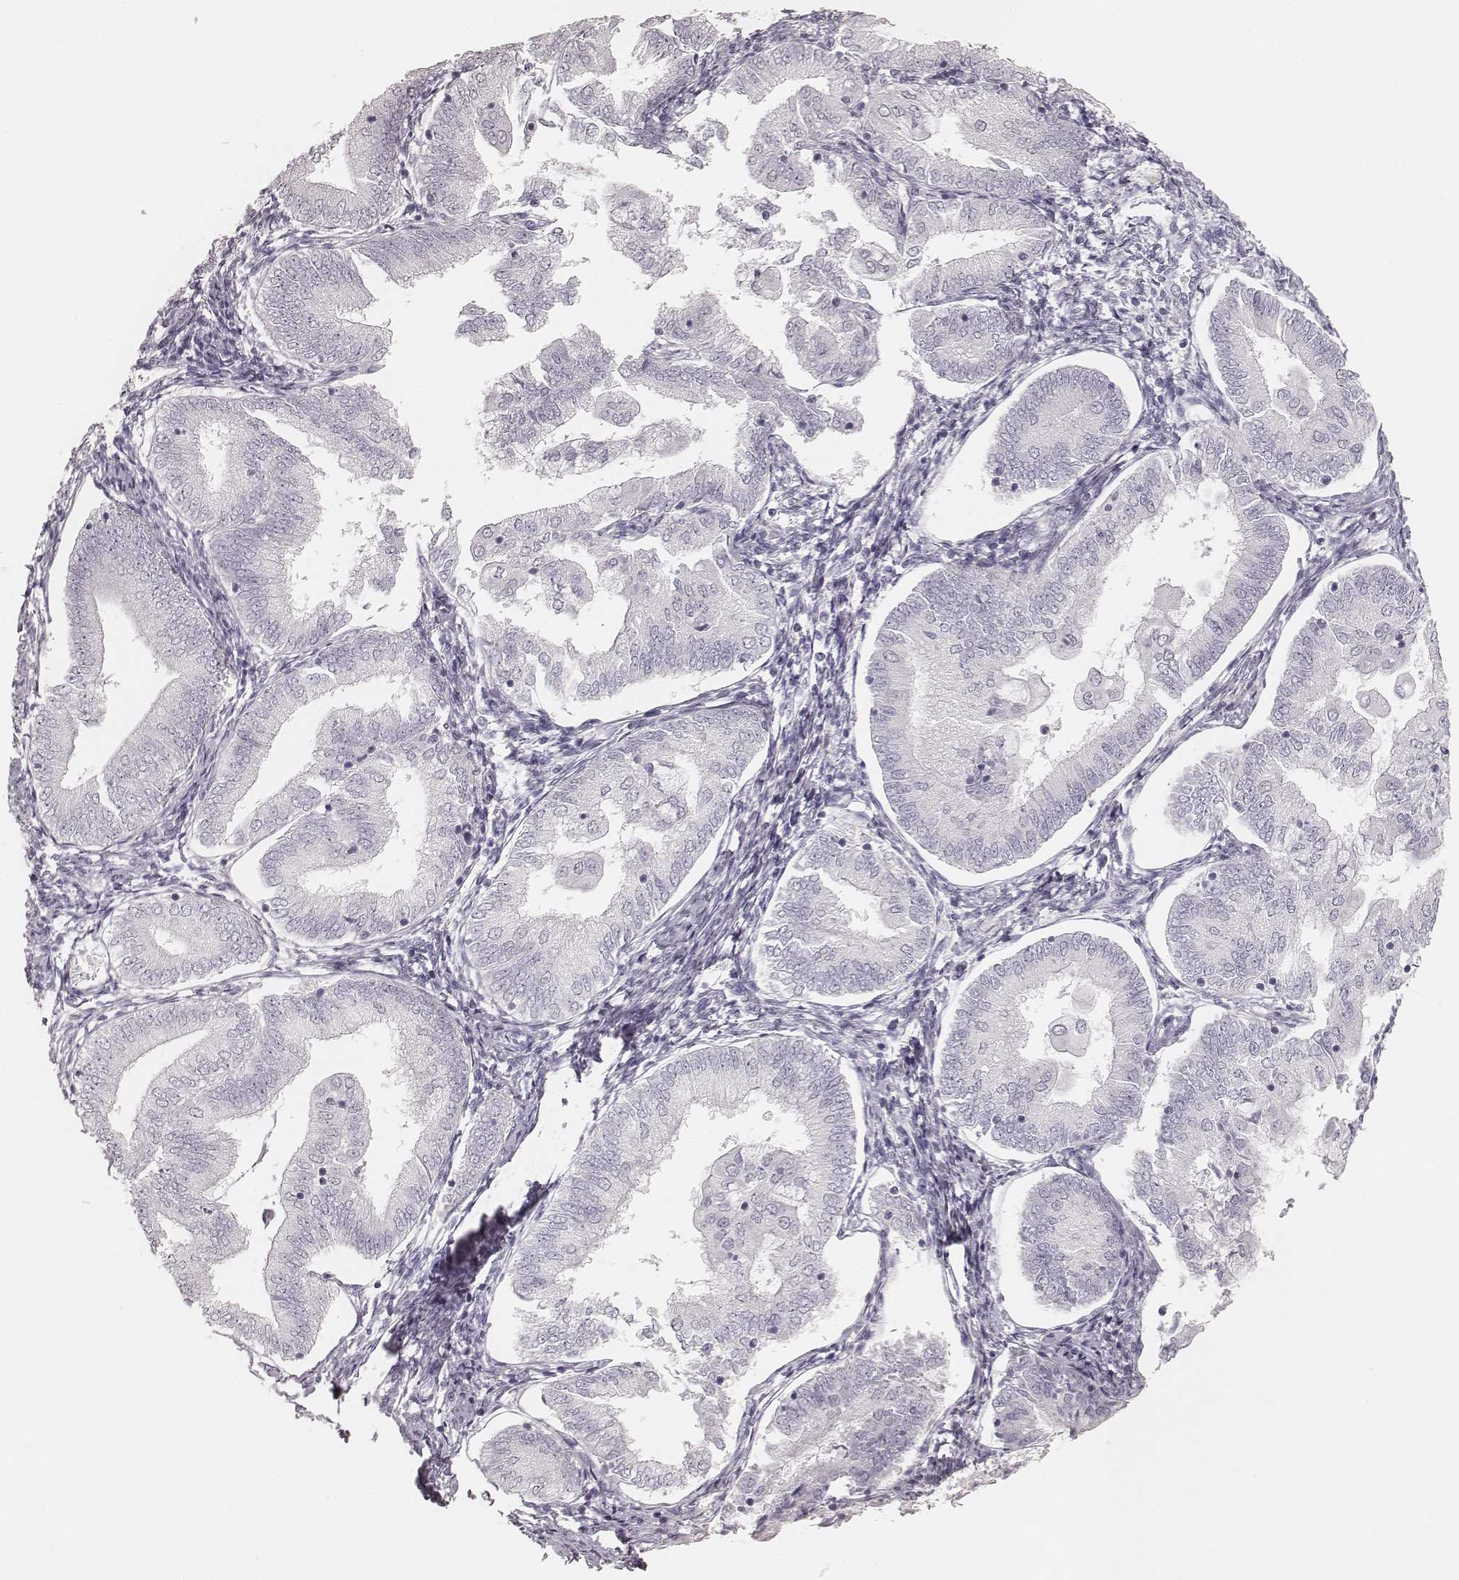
{"staining": {"intensity": "negative", "quantity": "none", "location": "none"}, "tissue": "endometrial cancer", "cell_type": "Tumor cells", "image_type": "cancer", "snomed": [{"axis": "morphology", "description": "Adenocarcinoma, NOS"}, {"axis": "topography", "description": "Endometrium"}], "caption": "An immunohistochemistry (IHC) micrograph of adenocarcinoma (endometrial) is shown. There is no staining in tumor cells of adenocarcinoma (endometrial). (Immunohistochemistry, brightfield microscopy, high magnification).", "gene": "KRT34", "patient": {"sex": "female", "age": 55}}